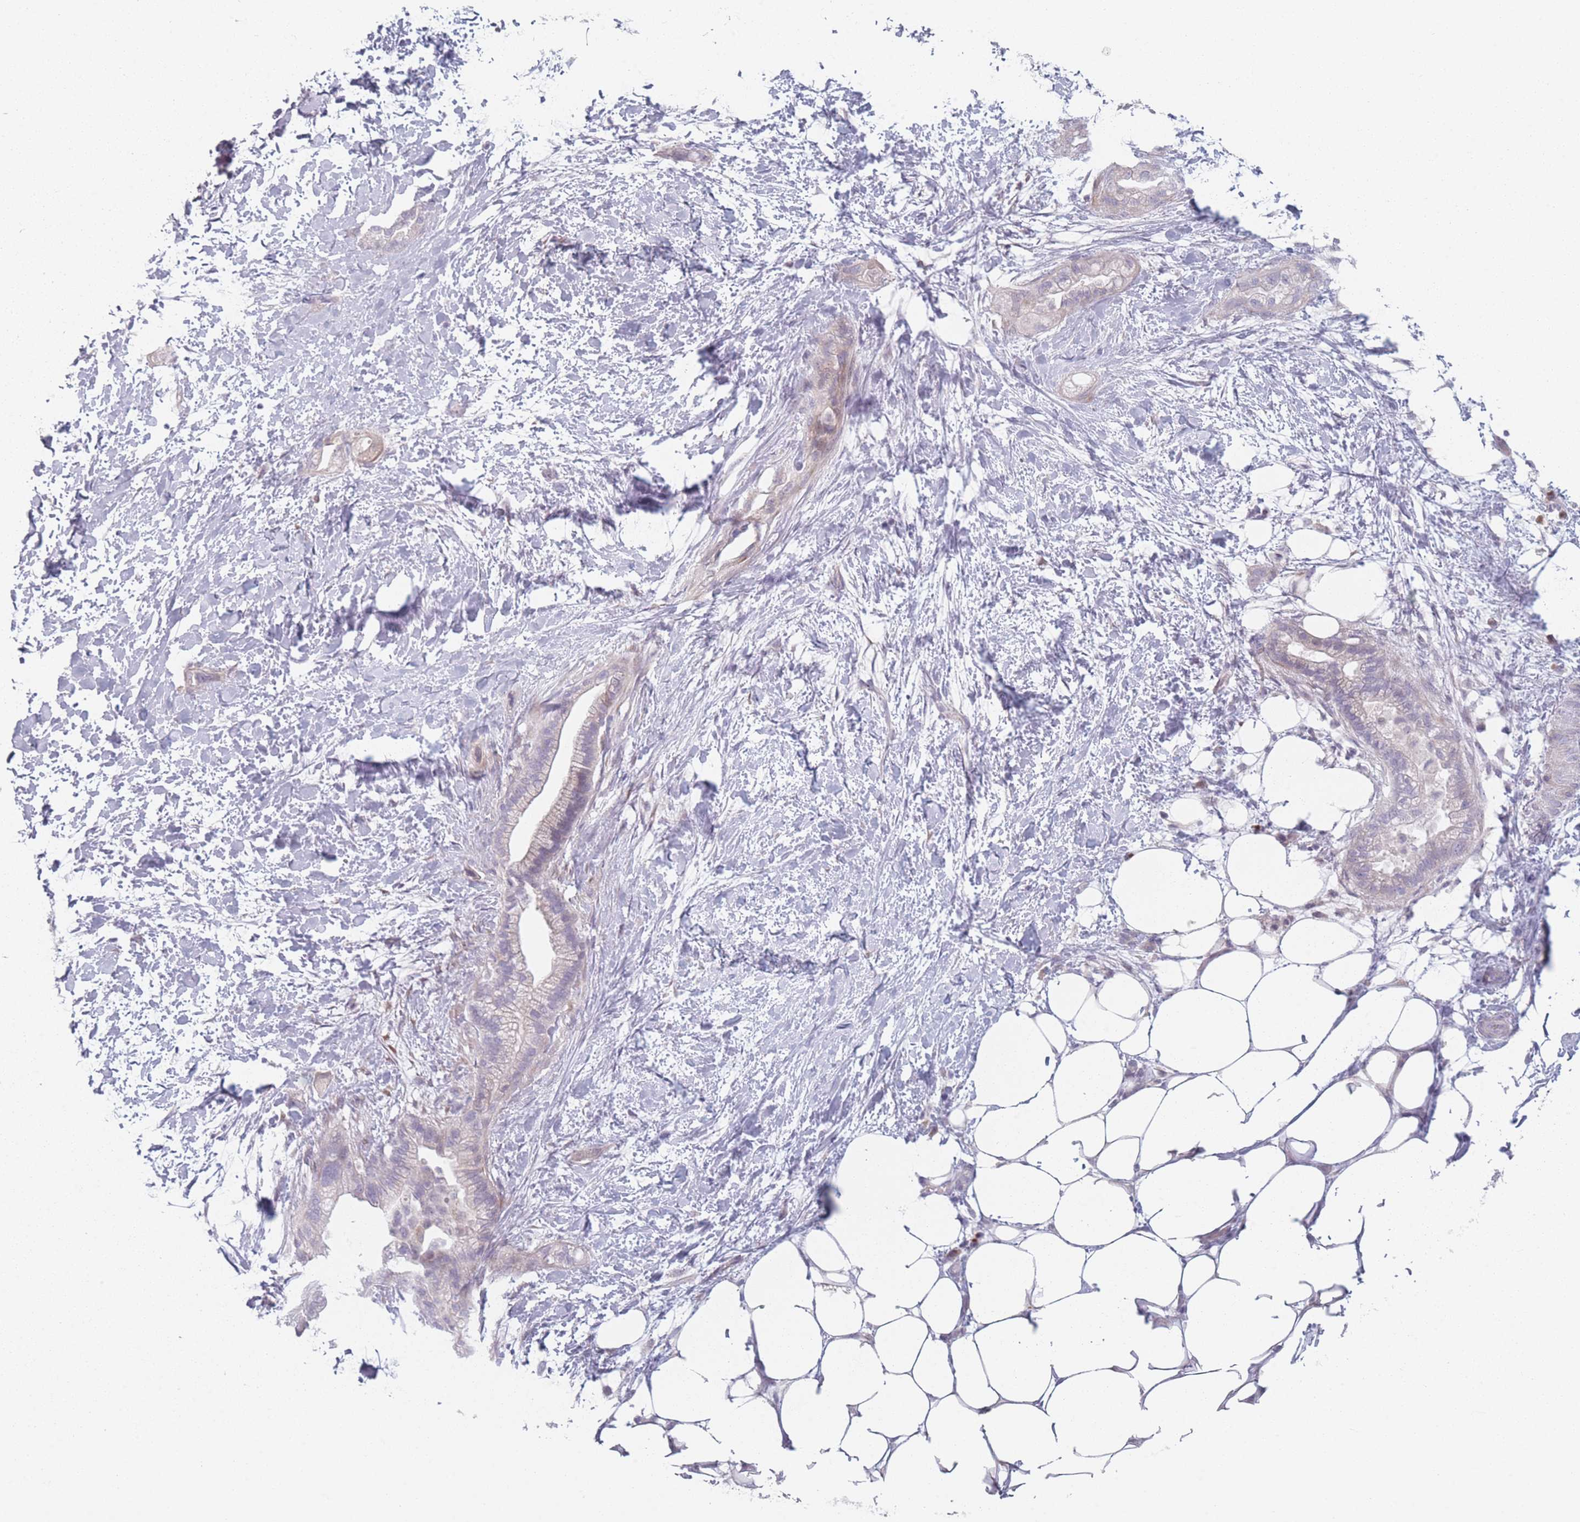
{"staining": {"intensity": "negative", "quantity": "none", "location": "none"}, "tissue": "pancreatic cancer", "cell_type": "Tumor cells", "image_type": "cancer", "snomed": [{"axis": "morphology", "description": "Adenocarcinoma, NOS"}, {"axis": "topography", "description": "Pancreas"}], "caption": "Tumor cells show no significant protein expression in adenocarcinoma (pancreatic).", "gene": "RASL10B", "patient": {"sex": "male", "age": 44}}